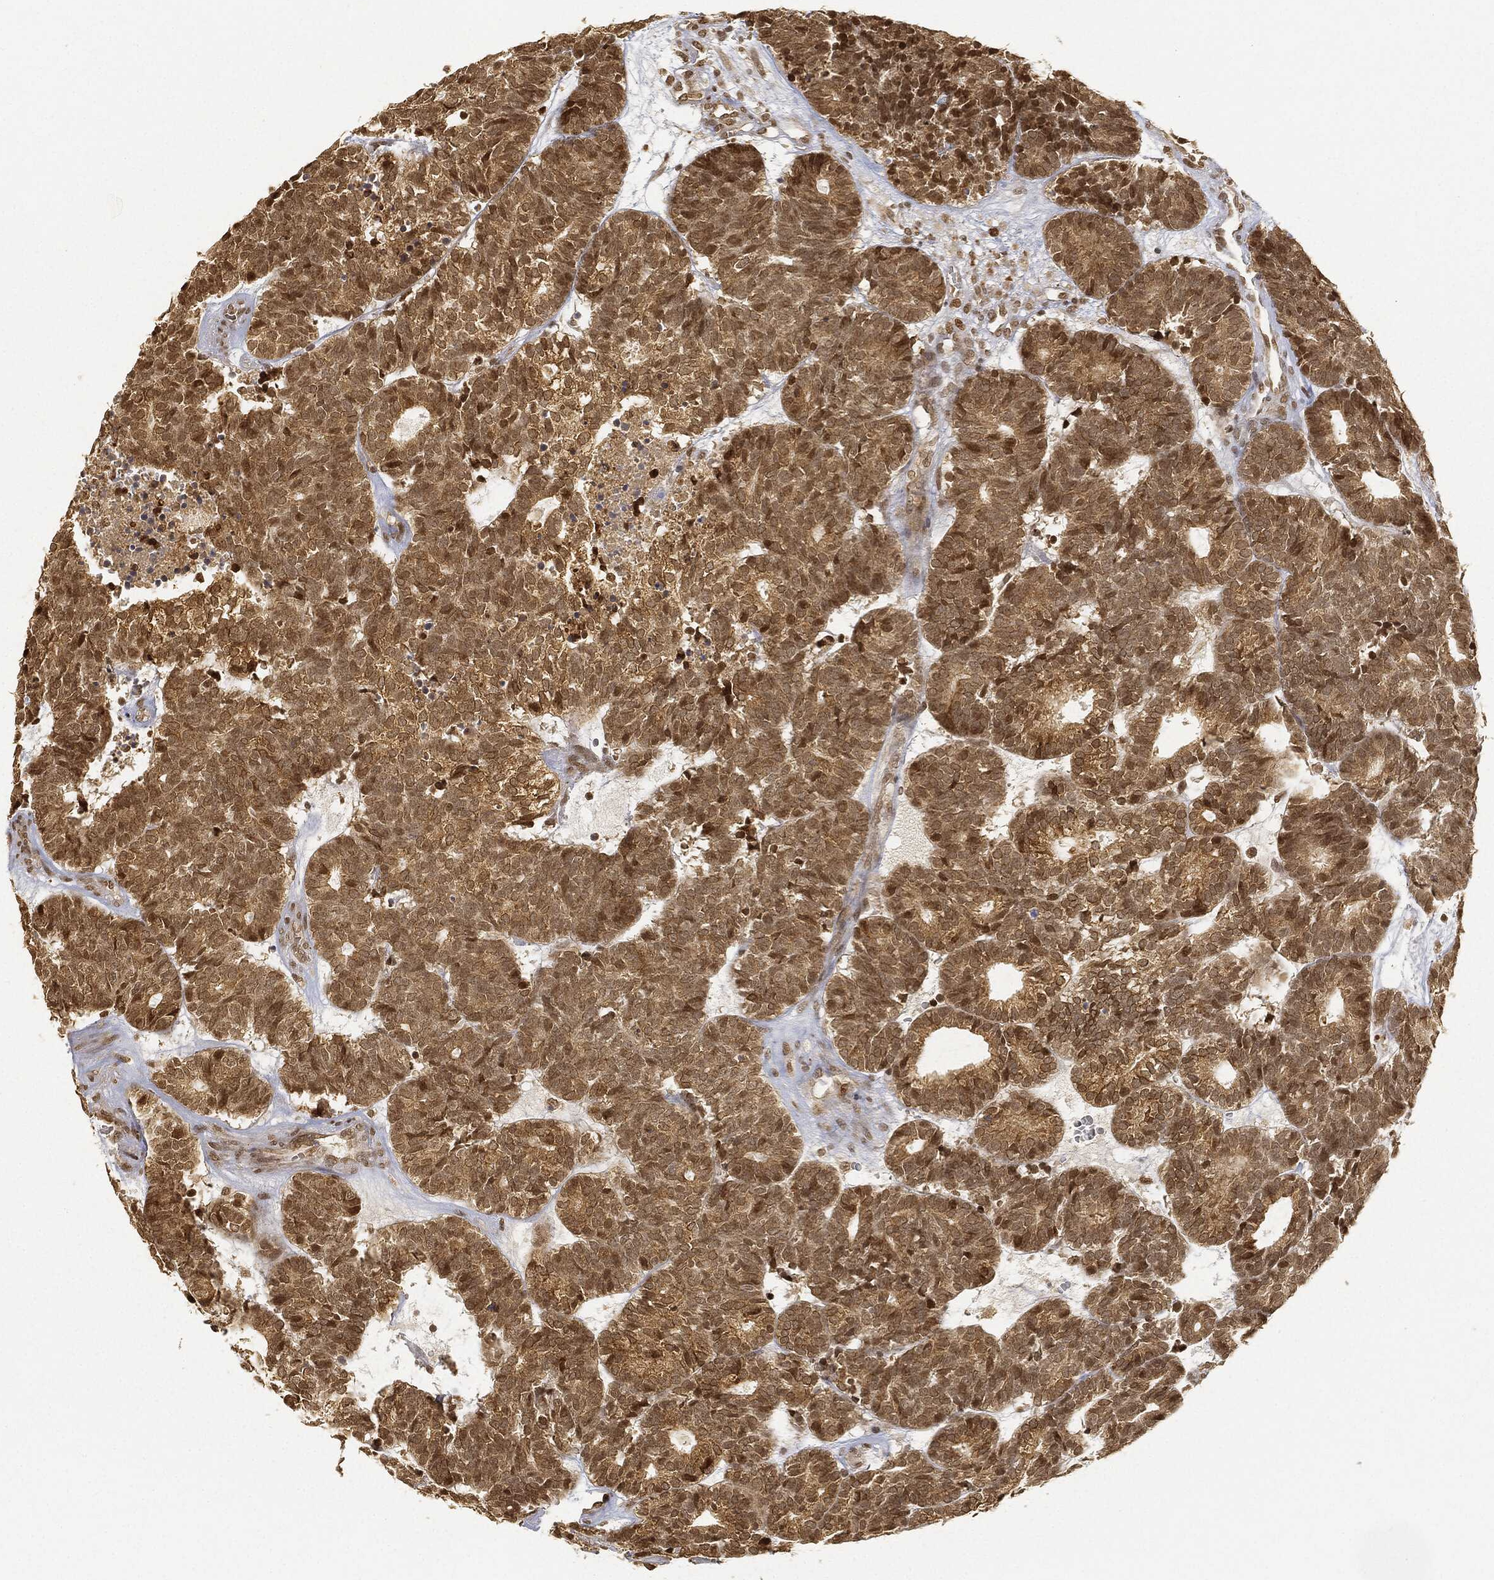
{"staining": {"intensity": "moderate", "quantity": ">75%", "location": "nuclear"}, "tissue": "head and neck cancer", "cell_type": "Tumor cells", "image_type": "cancer", "snomed": [{"axis": "morphology", "description": "Adenocarcinoma, NOS"}, {"axis": "topography", "description": "Head-Neck"}], "caption": "IHC (DAB) staining of human adenocarcinoma (head and neck) reveals moderate nuclear protein expression in about >75% of tumor cells.", "gene": "CIB1", "patient": {"sex": "female", "age": 81}}